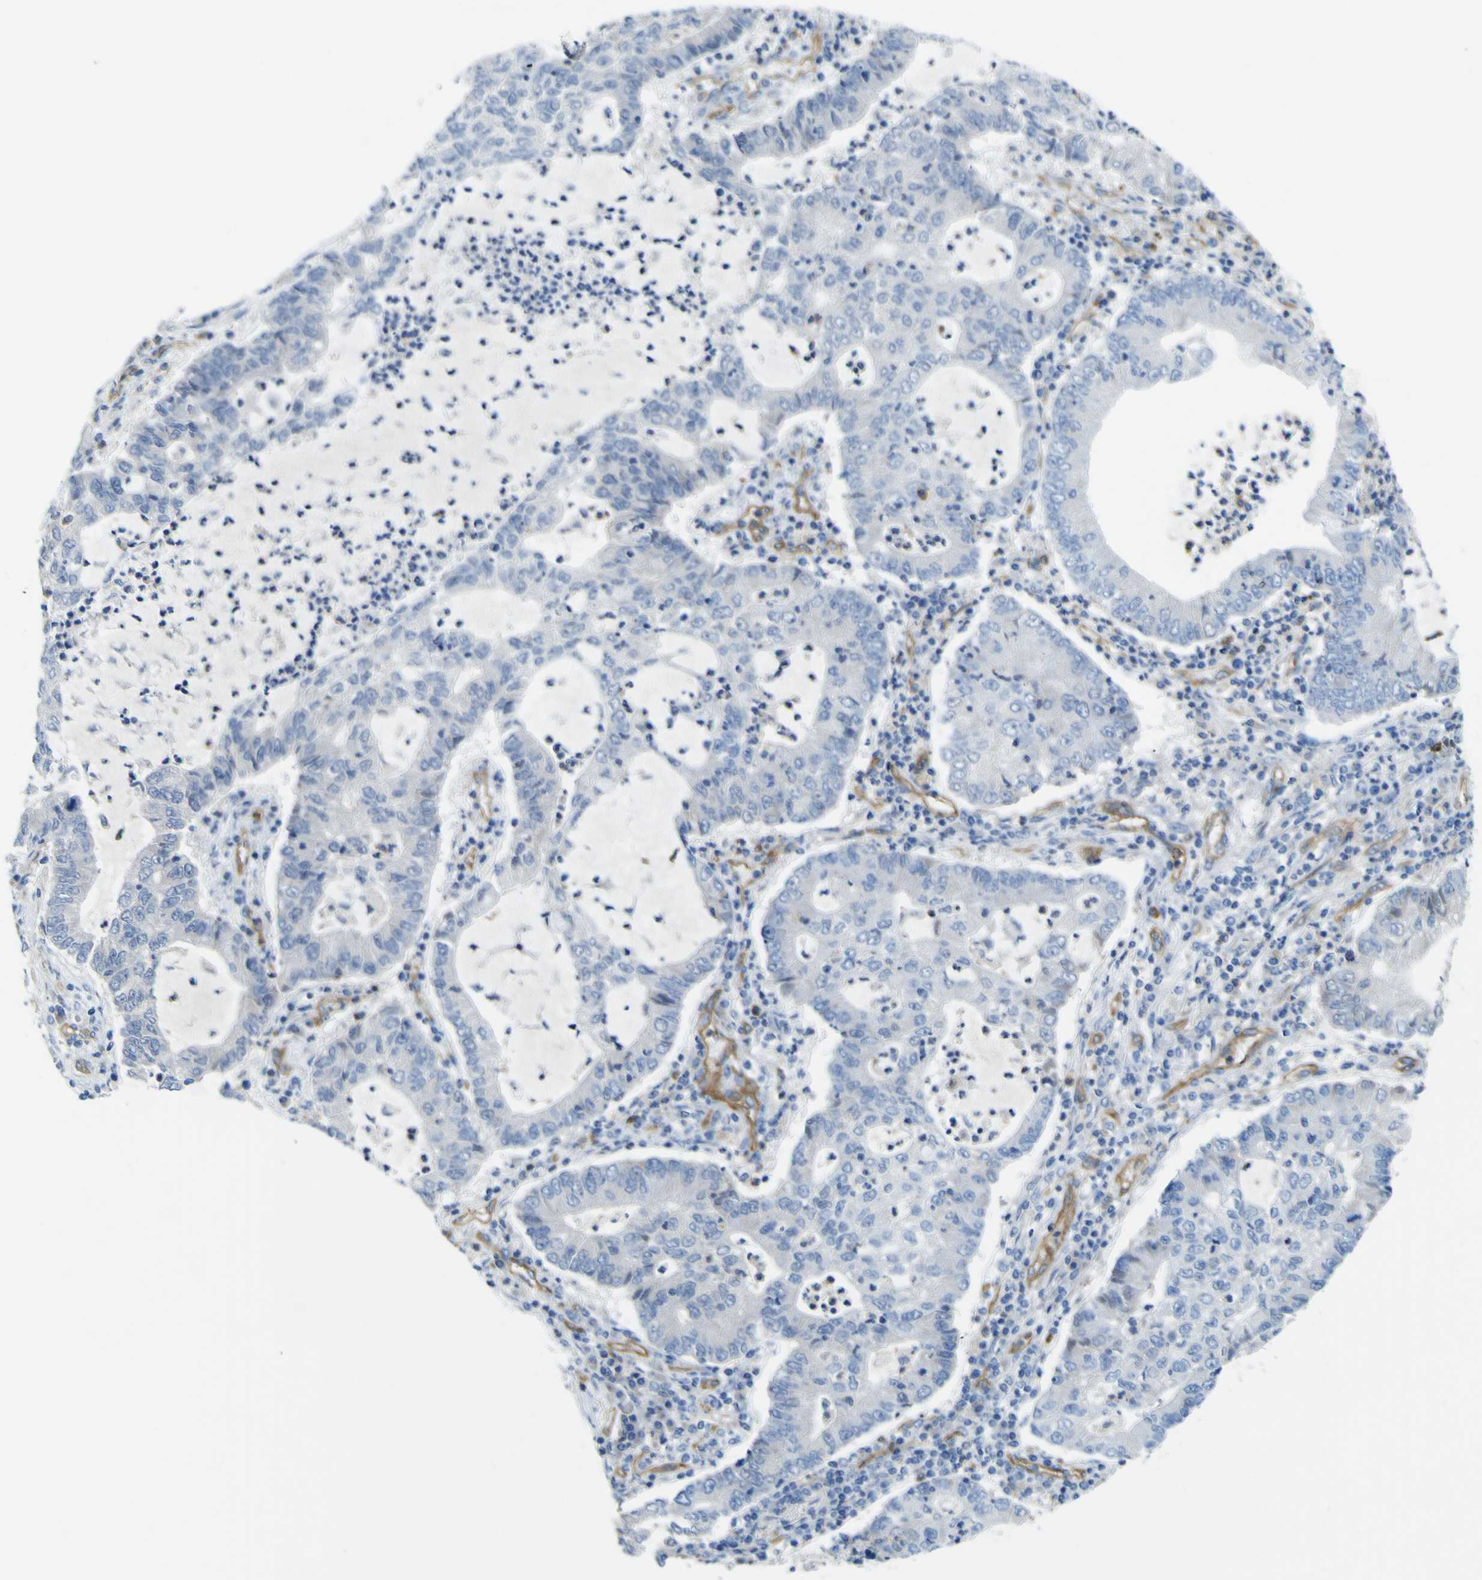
{"staining": {"intensity": "negative", "quantity": "none", "location": "none"}, "tissue": "lung cancer", "cell_type": "Tumor cells", "image_type": "cancer", "snomed": [{"axis": "morphology", "description": "Adenocarcinoma, NOS"}, {"axis": "topography", "description": "Lung"}], "caption": "Protein analysis of adenocarcinoma (lung) exhibits no significant staining in tumor cells.", "gene": "CD93", "patient": {"sex": "female", "age": 51}}